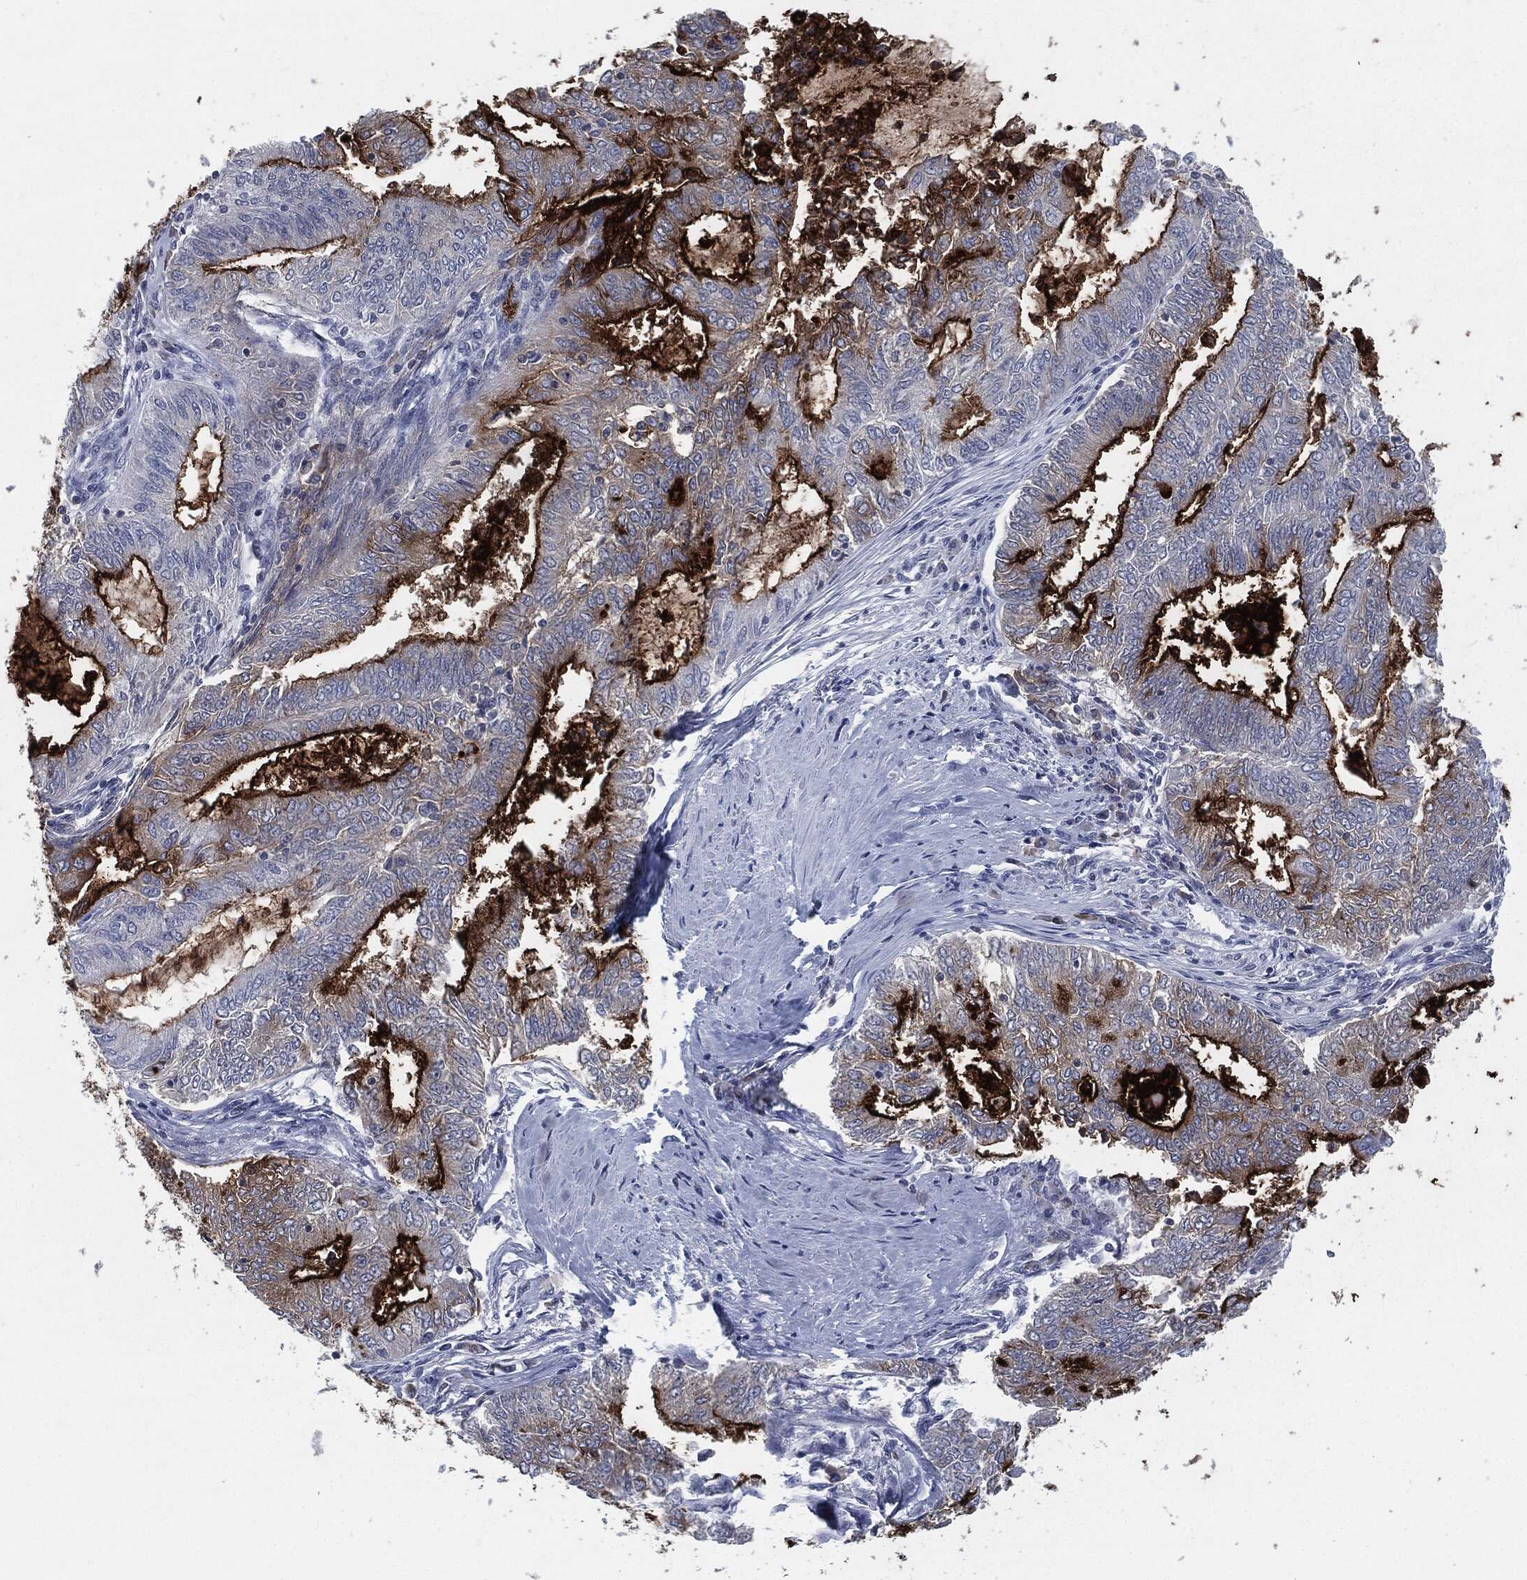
{"staining": {"intensity": "strong", "quantity": "25%-75%", "location": "cytoplasmic/membranous"}, "tissue": "endometrial cancer", "cell_type": "Tumor cells", "image_type": "cancer", "snomed": [{"axis": "morphology", "description": "Adenocarcinoma, NOS"}, {"axis": "topography", "description": "Endometrium"}], "caption": "Human endometrial cancer (adenocarcinoma) stained with a brown dye demonstrates strong cytoplasmic/membranous positive positivity in about 25%-75% of tumor cells.", "gene": "PROM1", "patient": {"sex": "female", "age": 62}}